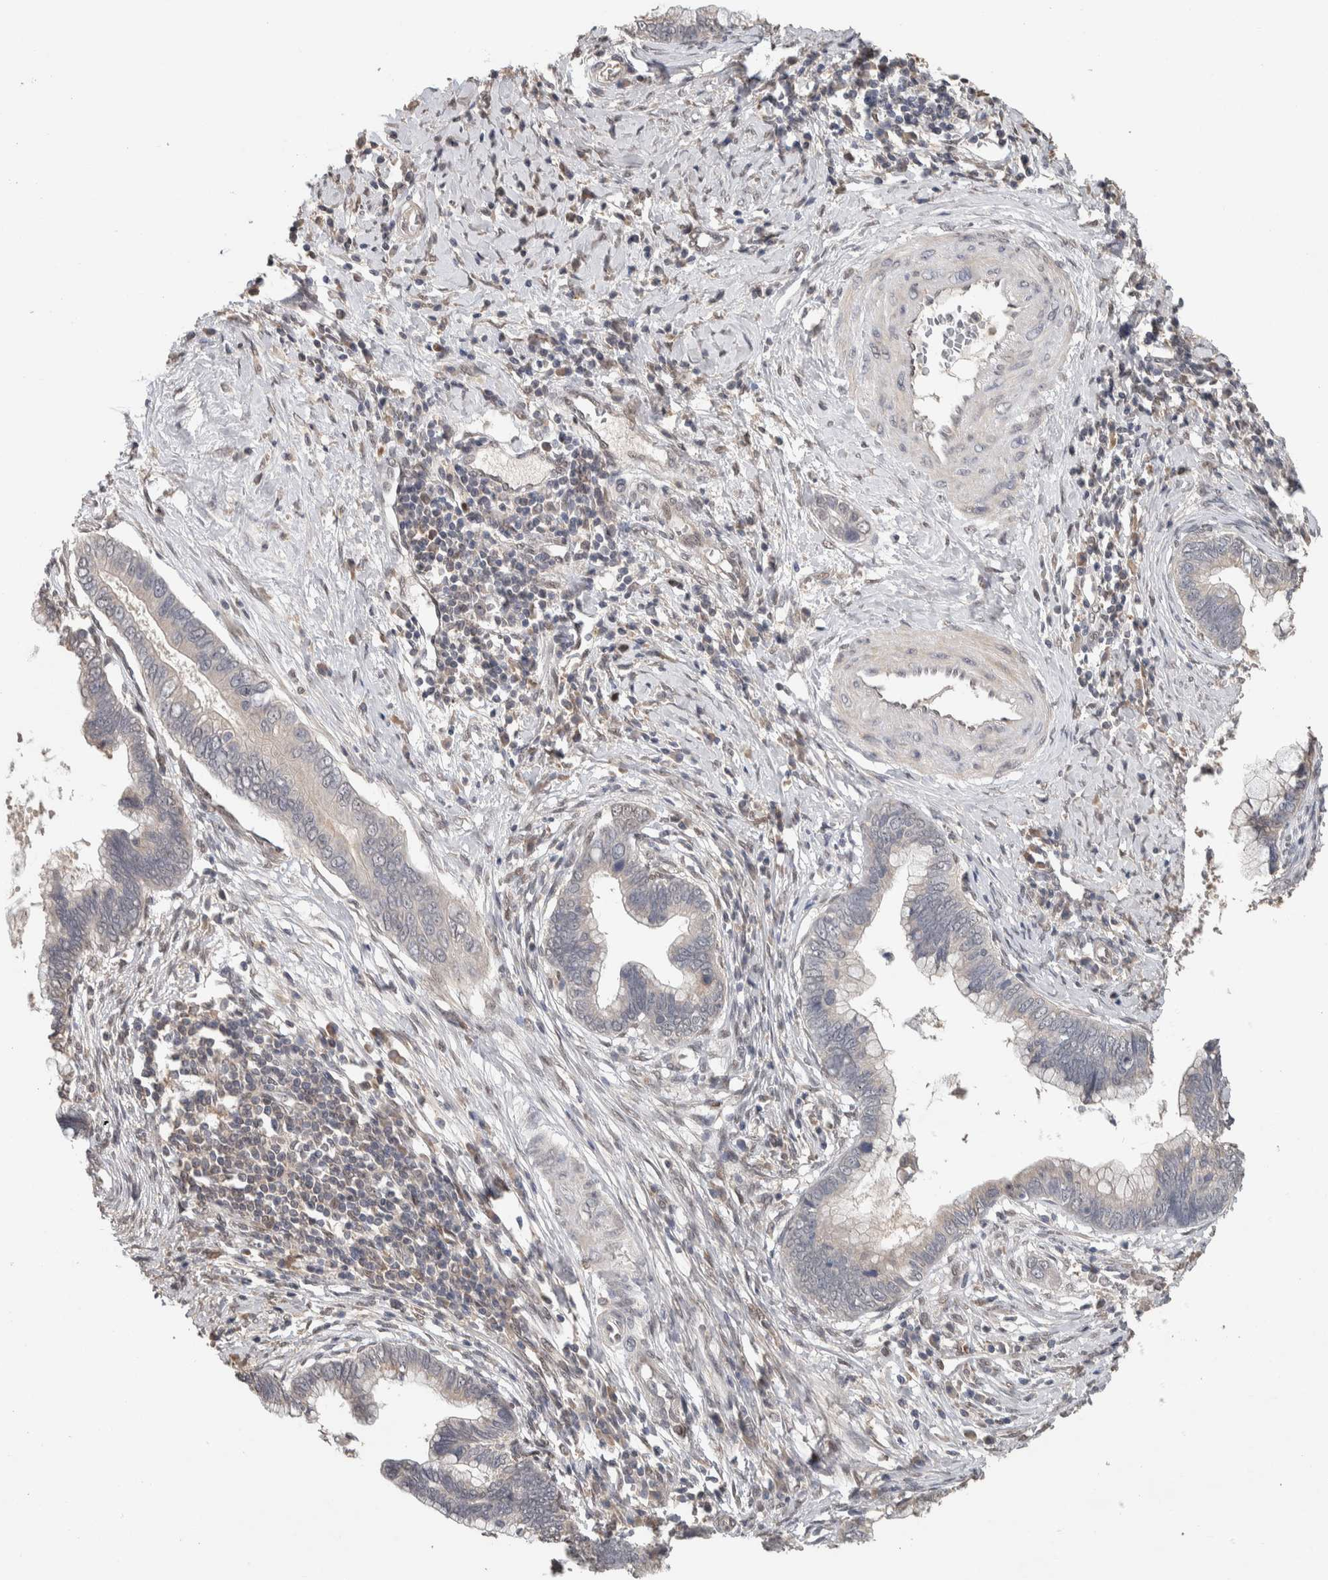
{"staining": {"intensity": "negative", "quantity": "none", "location": "none"}, "tissue": "cervical cancer", "cell_type": "Tumor cells", "image_type": "cancer", "snomed": [{"axis": "morphology", "description": "Adenocarcinoma, NOS"}, {"axis": "topography", "description": "Cervix"}], "caption": "There is no significant expression in tumor cells of cervical cancer (adenocarcinoma).", "gene": "CYSRT1", "patient": {"sex": "female", "age": 44}}